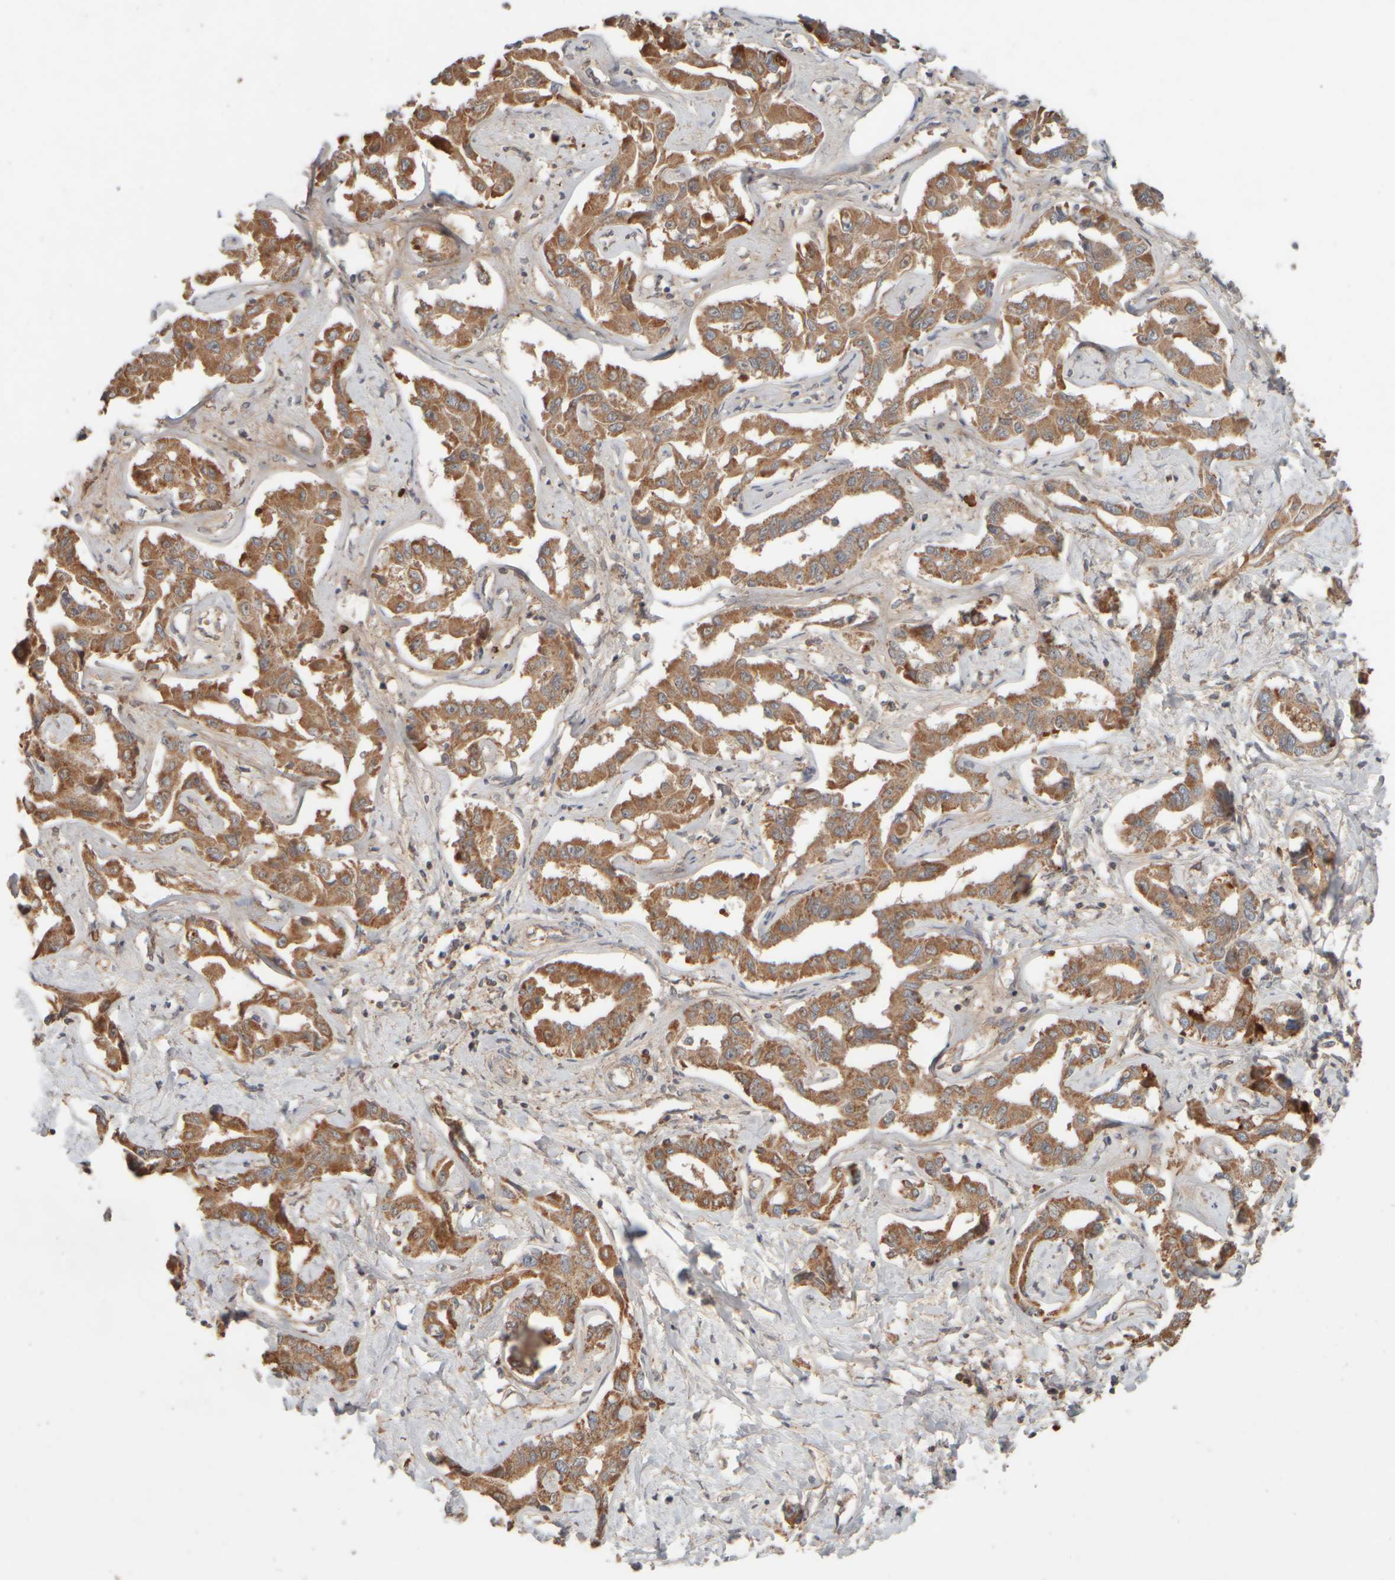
{"staining": {"intensity": "moderate", "quantity": ">75%", "location": "cytoplasmic/membranous"}, "tissue": "liver cancer", "cell_type": "Tumor cells", "image_type": "cancer", "snomed": [{"axis": "morphology", "description": "Cholangiocarcinoma"}, {"axis": "topography", "description": "Liver"}], "caption": "Immunohistochemical staining of human liver cancer (cholangiocarcinoma) exhibits medium levels of moderate cytoplasmic/membranous expression in approximately >75% of tumor cells.", "gene": "EIF2B3", "patient": {"sex": "male", "age": 59}}